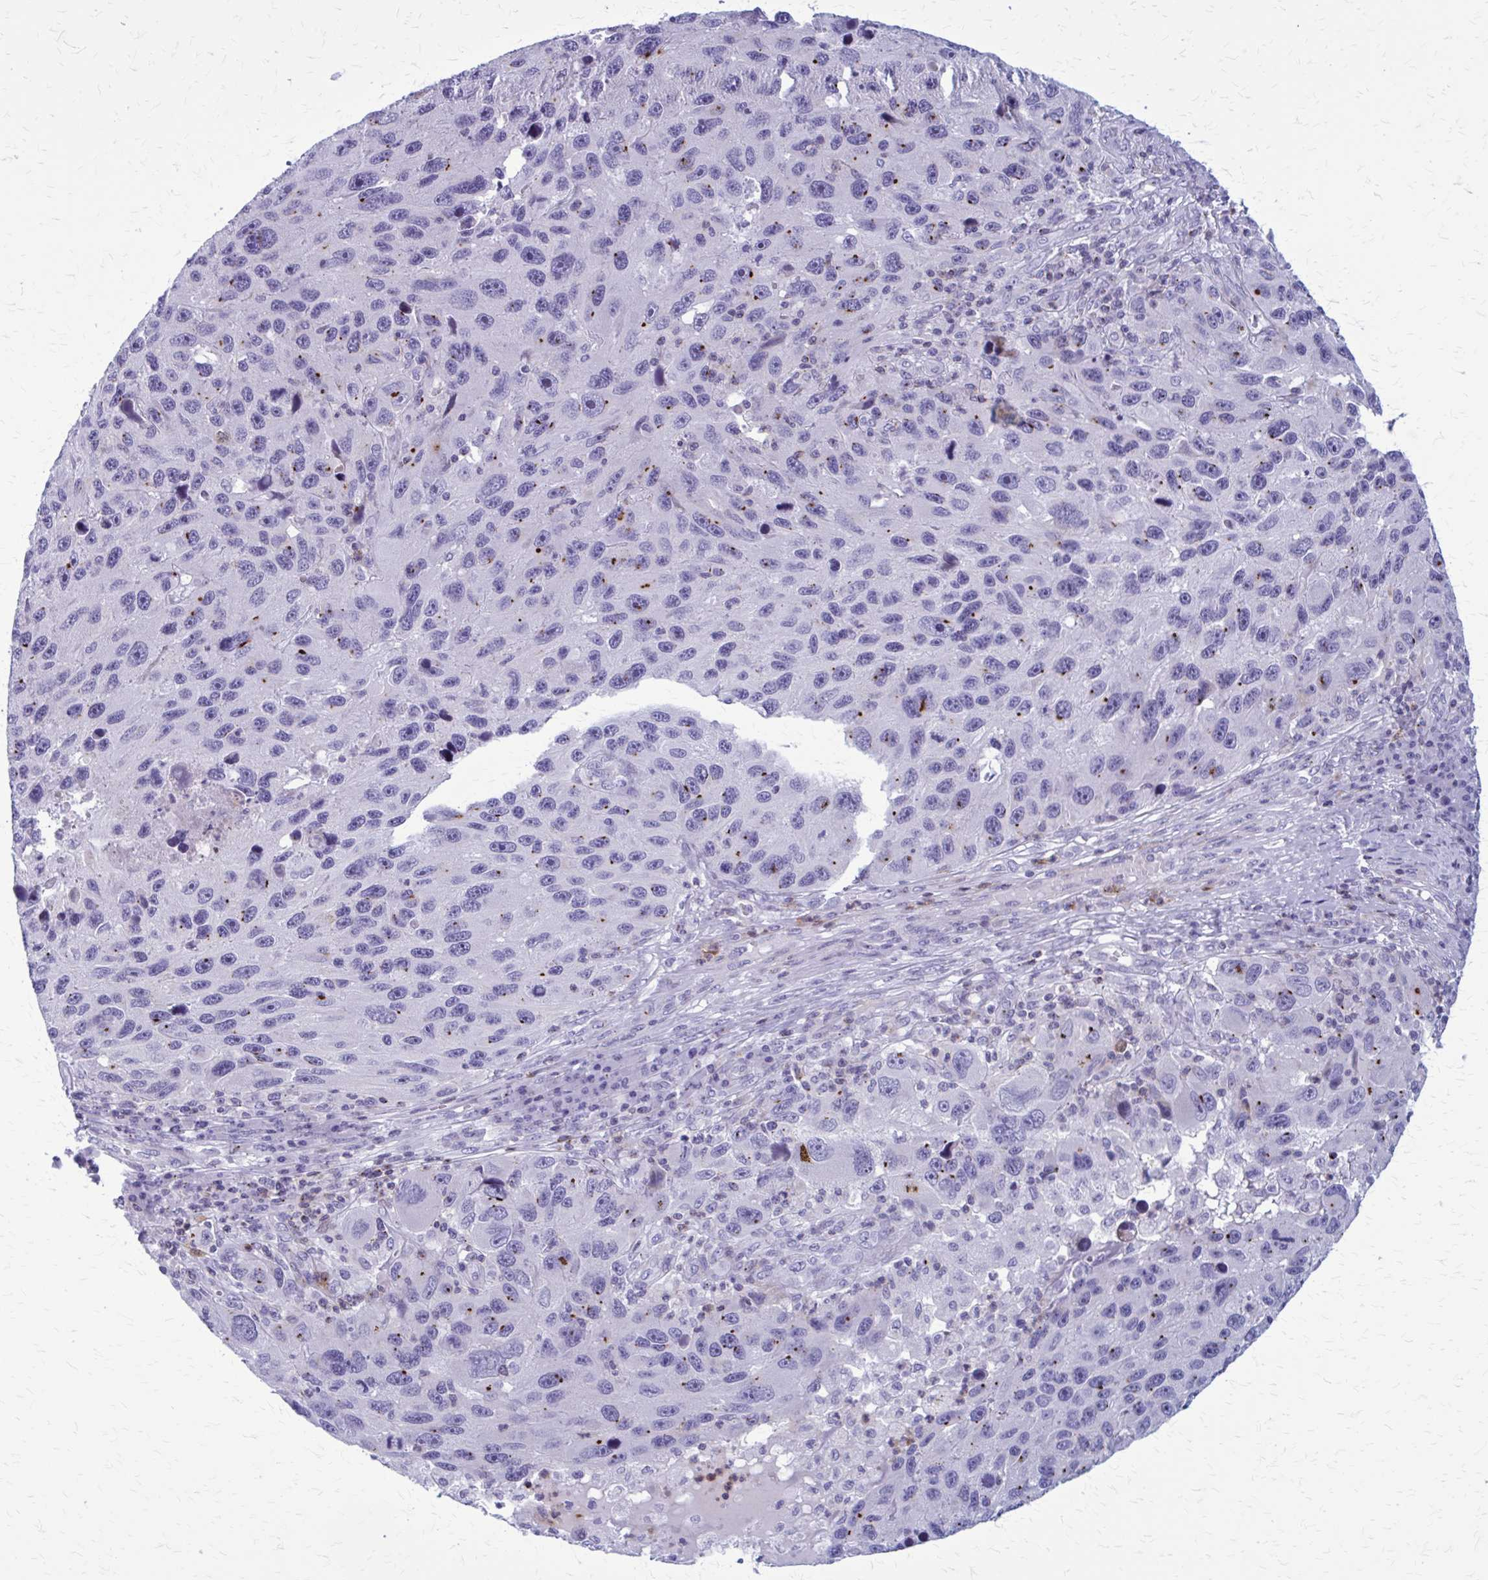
{"staining": {"intensity": "moderate", "quantity": "<25%", "location": "cytoplasmic/membranous"}, "tissue": "melanoma", "cell_type": "Tumor cells", "image_type": "cancer", "snomed": [{"axis": "morphology", "description": "Malignant melanoma, NOS"}, {"axis": "topography", "description": "Skin"}], "caption": "A high-resolution image shows IHC staining of melanoma, which shows moderate cytoplasmic/membranous staining in about <25% of tumor cells.", "gene": "PEDS1", "patient": {"sex": "male", "age": 53}}